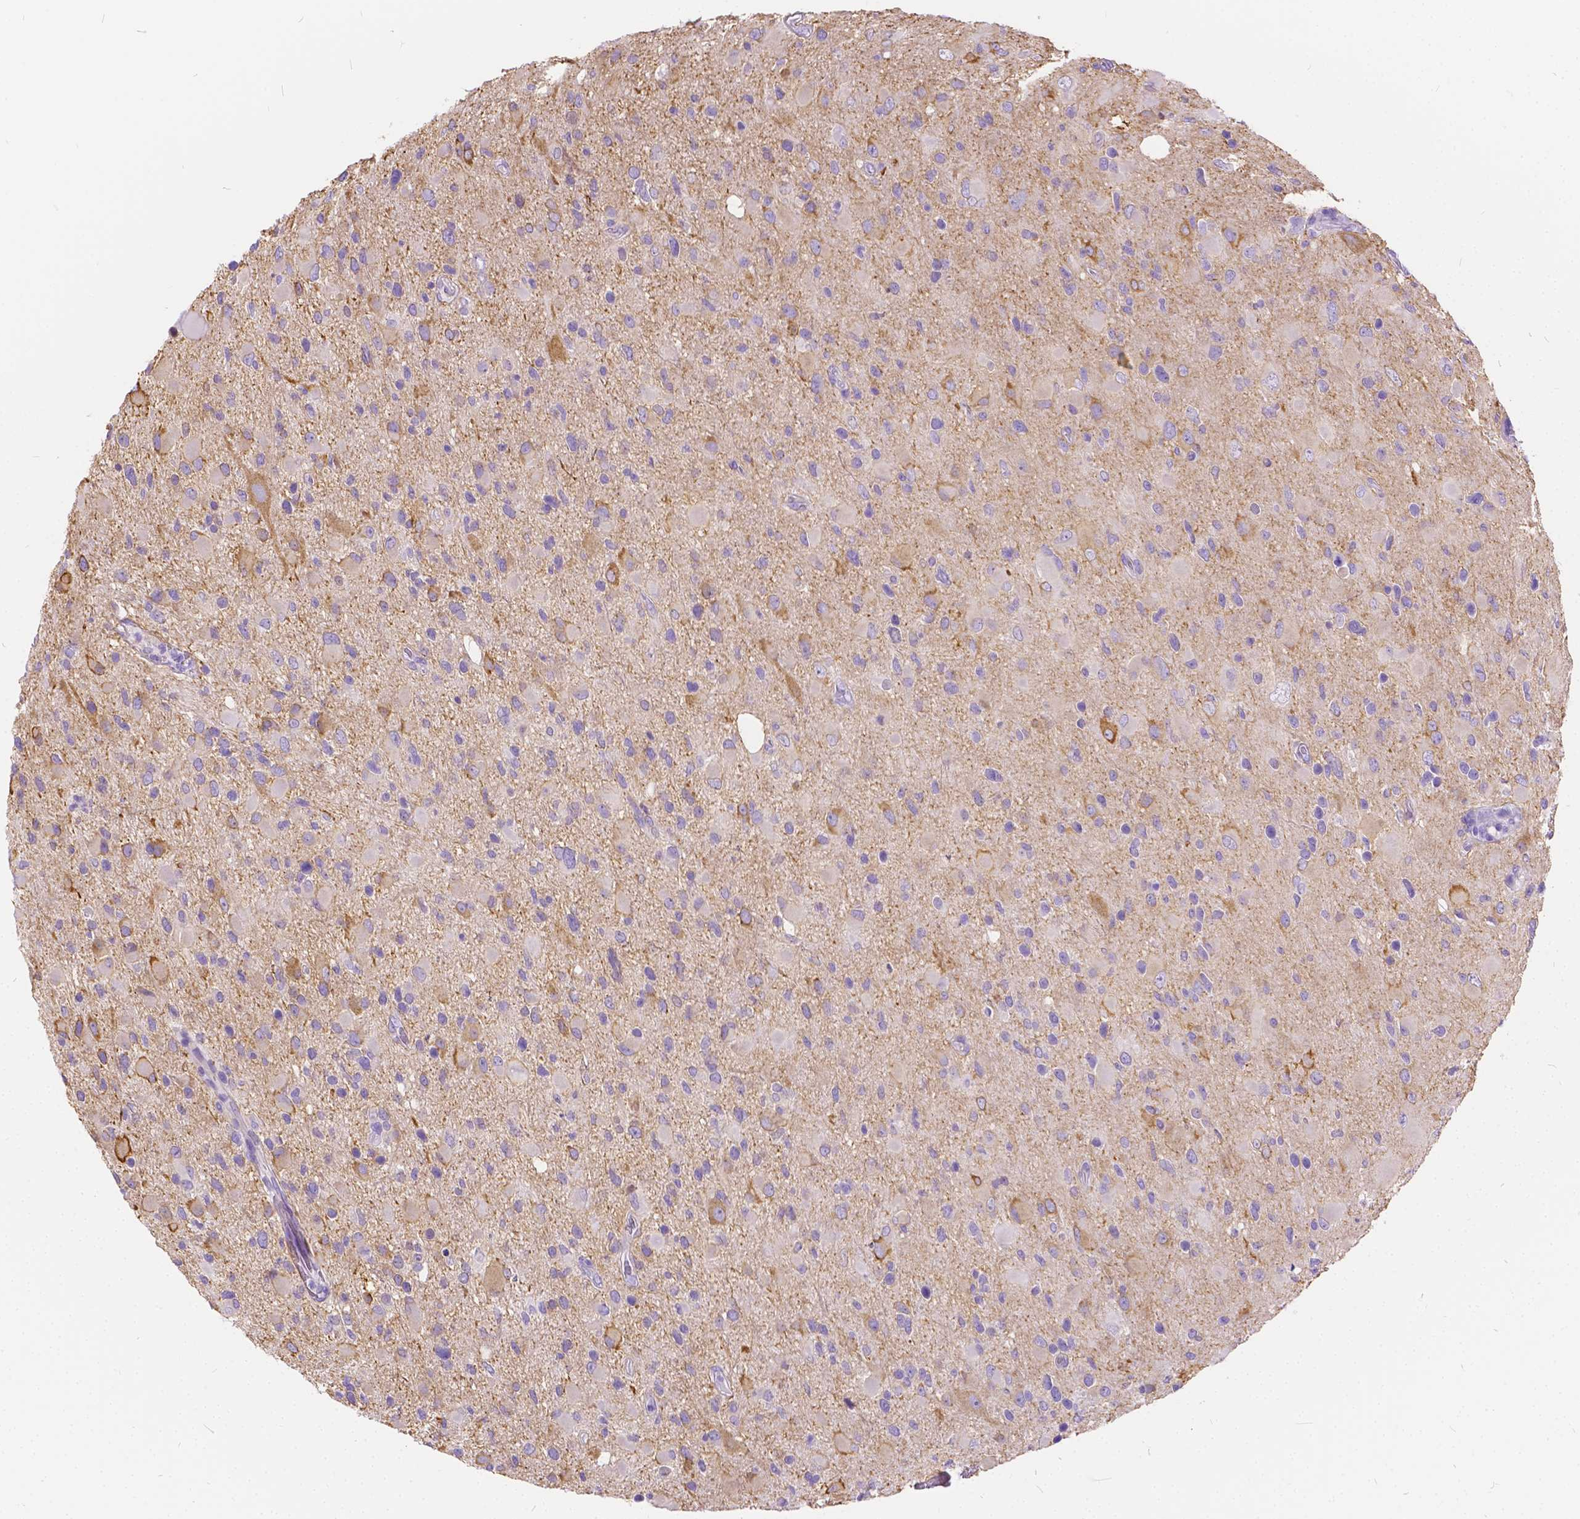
{"staining": {"intensity": "moderate", "quantity": "<25%", "location": "cytoplasmic/membranous"}, "tissue": "glioma", "cell_type": "Tumor cells", "image_type": "cancer", "snomed": [{"axis": "morphology", "description": "Glioma, malignant, Low grade"}, {"axis": "topography", "description": "Brain"}], "caption": "IHC histopathology image of glioma stained for a protein (brown), which reveals low levels of moderate cytoplasmic/membranous staining in about <25% of tumor cells.", "gene": "CHRM1", "patient": {"sex": "female", "age": 32}}